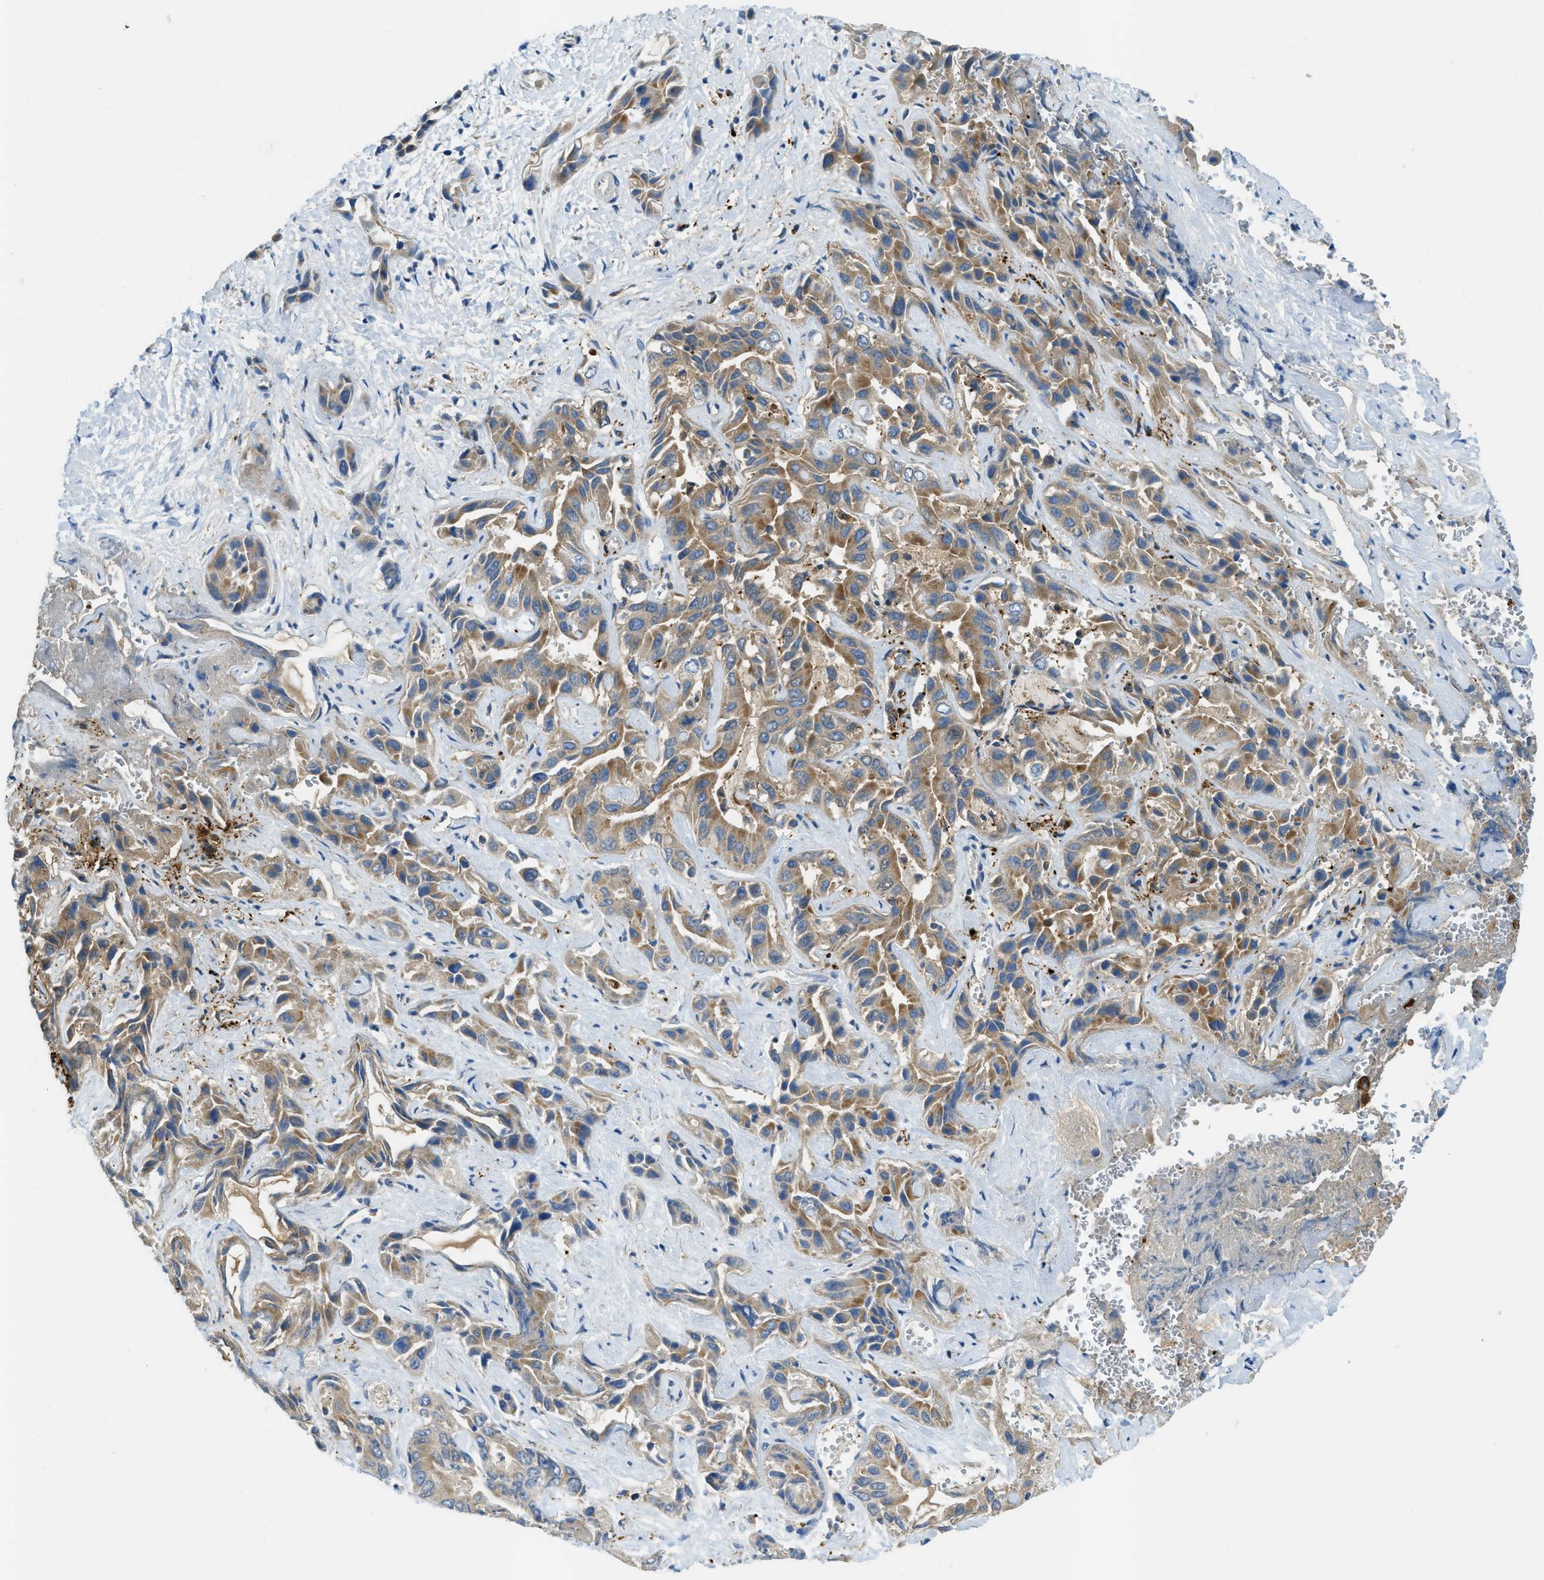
{"staining": {"intensity": "moderate", "quantity": ">75%", "location": "cytoplasmic/membranous"}, "tissue": "liver cancer", "cell_type": "Tumor cells", "image_type": "cancer", "snomed": [{"axis": "morphology", "description": "Cholangiocarcinoma"}, {"axis": "topography", "description": "Liver"}], "caption": "Liver cancer stained with a brown dye reveals moderate cytoplasmic/membranous positive staining in approximately >75% of tumor cells.", "gene": "RFFL", "patient": {"sex": "female", "age": 52}}